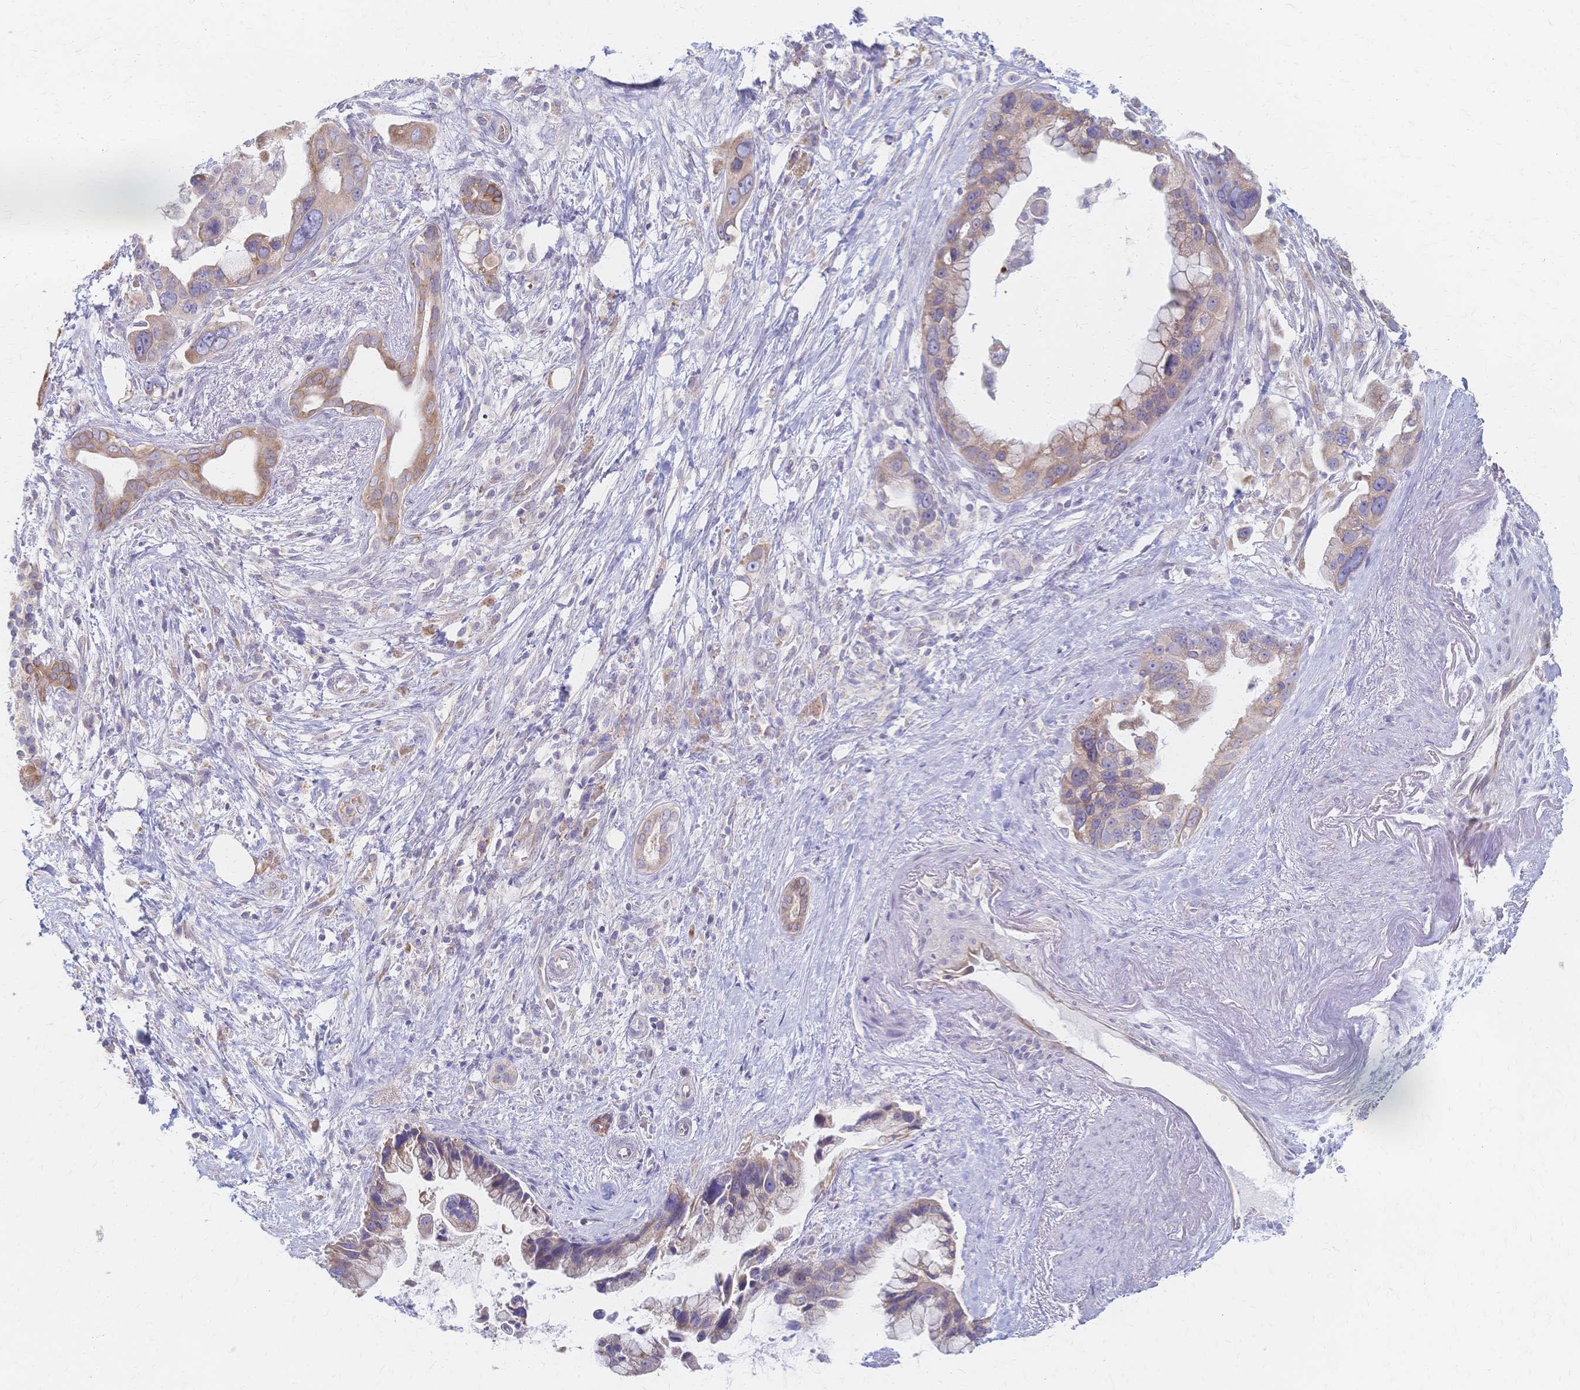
{"staining": {"intensity": "weak", "quantity": ">75%", "location": "cytoplasmic/membranous"}, "tissue": "pancreatic cancer", "cell_type": "Tumor cells", "image_type": "cancer", "snomed": [{"axis": "morphology", "description": "Adenocarcinoma, NOS"}, {"axis": "topography", "description": "Pancreas"}], "caption": "A brown stain highlights weak cytoplasmic/membranous positivity of a protein in adenocarcinoma (pancreatic) tumor cells.", "gene": "CYB5A", "patient": {"sex": "female", "age": 83}}